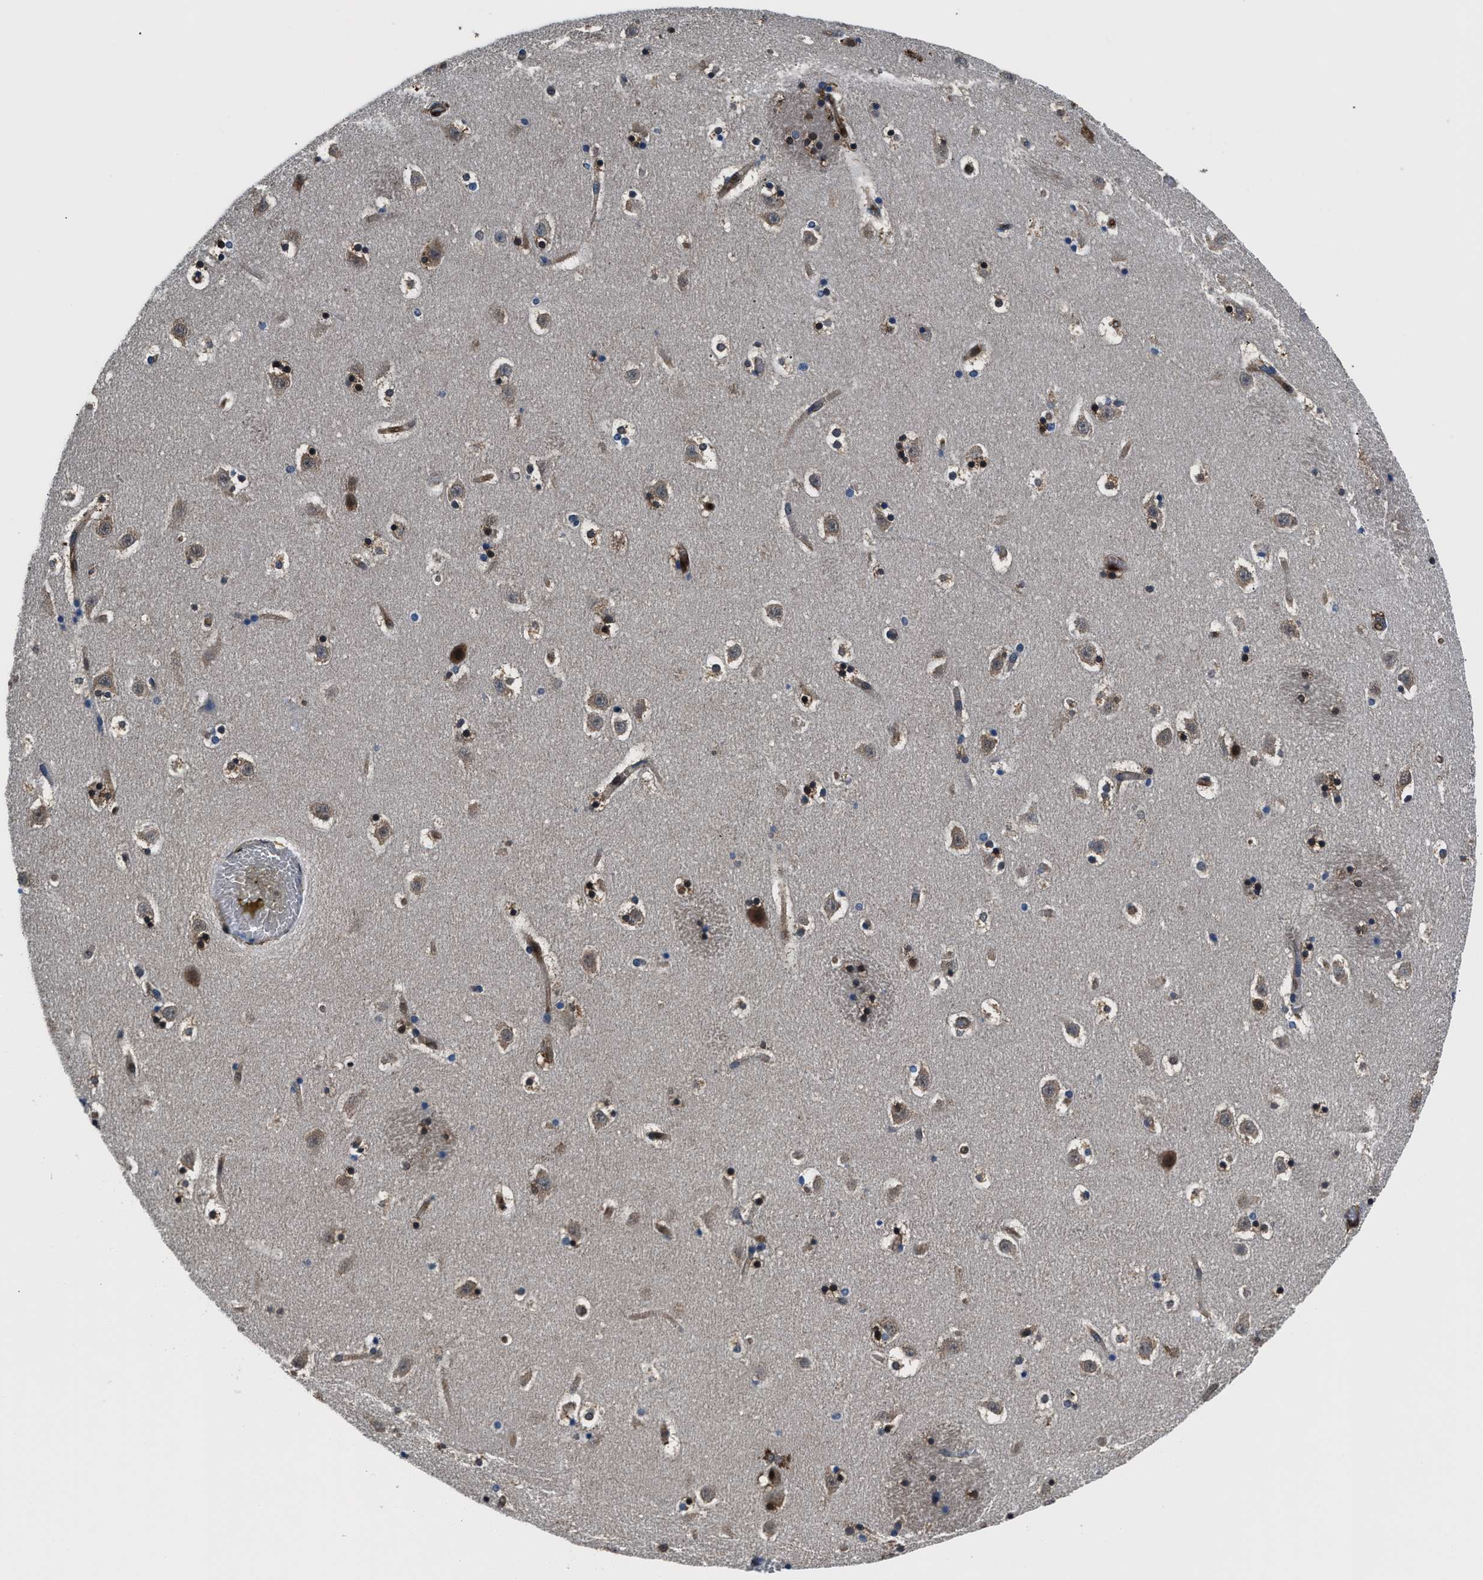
{"staining": {"intensity": "strong", "quantity": "<25%", "location": "nuclear"}, "tissue": "caudate", "cell_type": "Glial cells", "image_type": "normal", "snomed": [{"axis": "morphology", "description": "Normal tissue, NOS"}, {"axis": "topography", "description": "Lateral ventricle wall"}], "caption": "Protein staining shows strong nuclear staining in about <25% of glial cells in normal caudate. Using DAB (brown) and hematoxylin (blue) stains, captured at high magnification using brightfield microscopy.", "gene": "PPA1", "patient": {"sex": "male", "age": 45}}